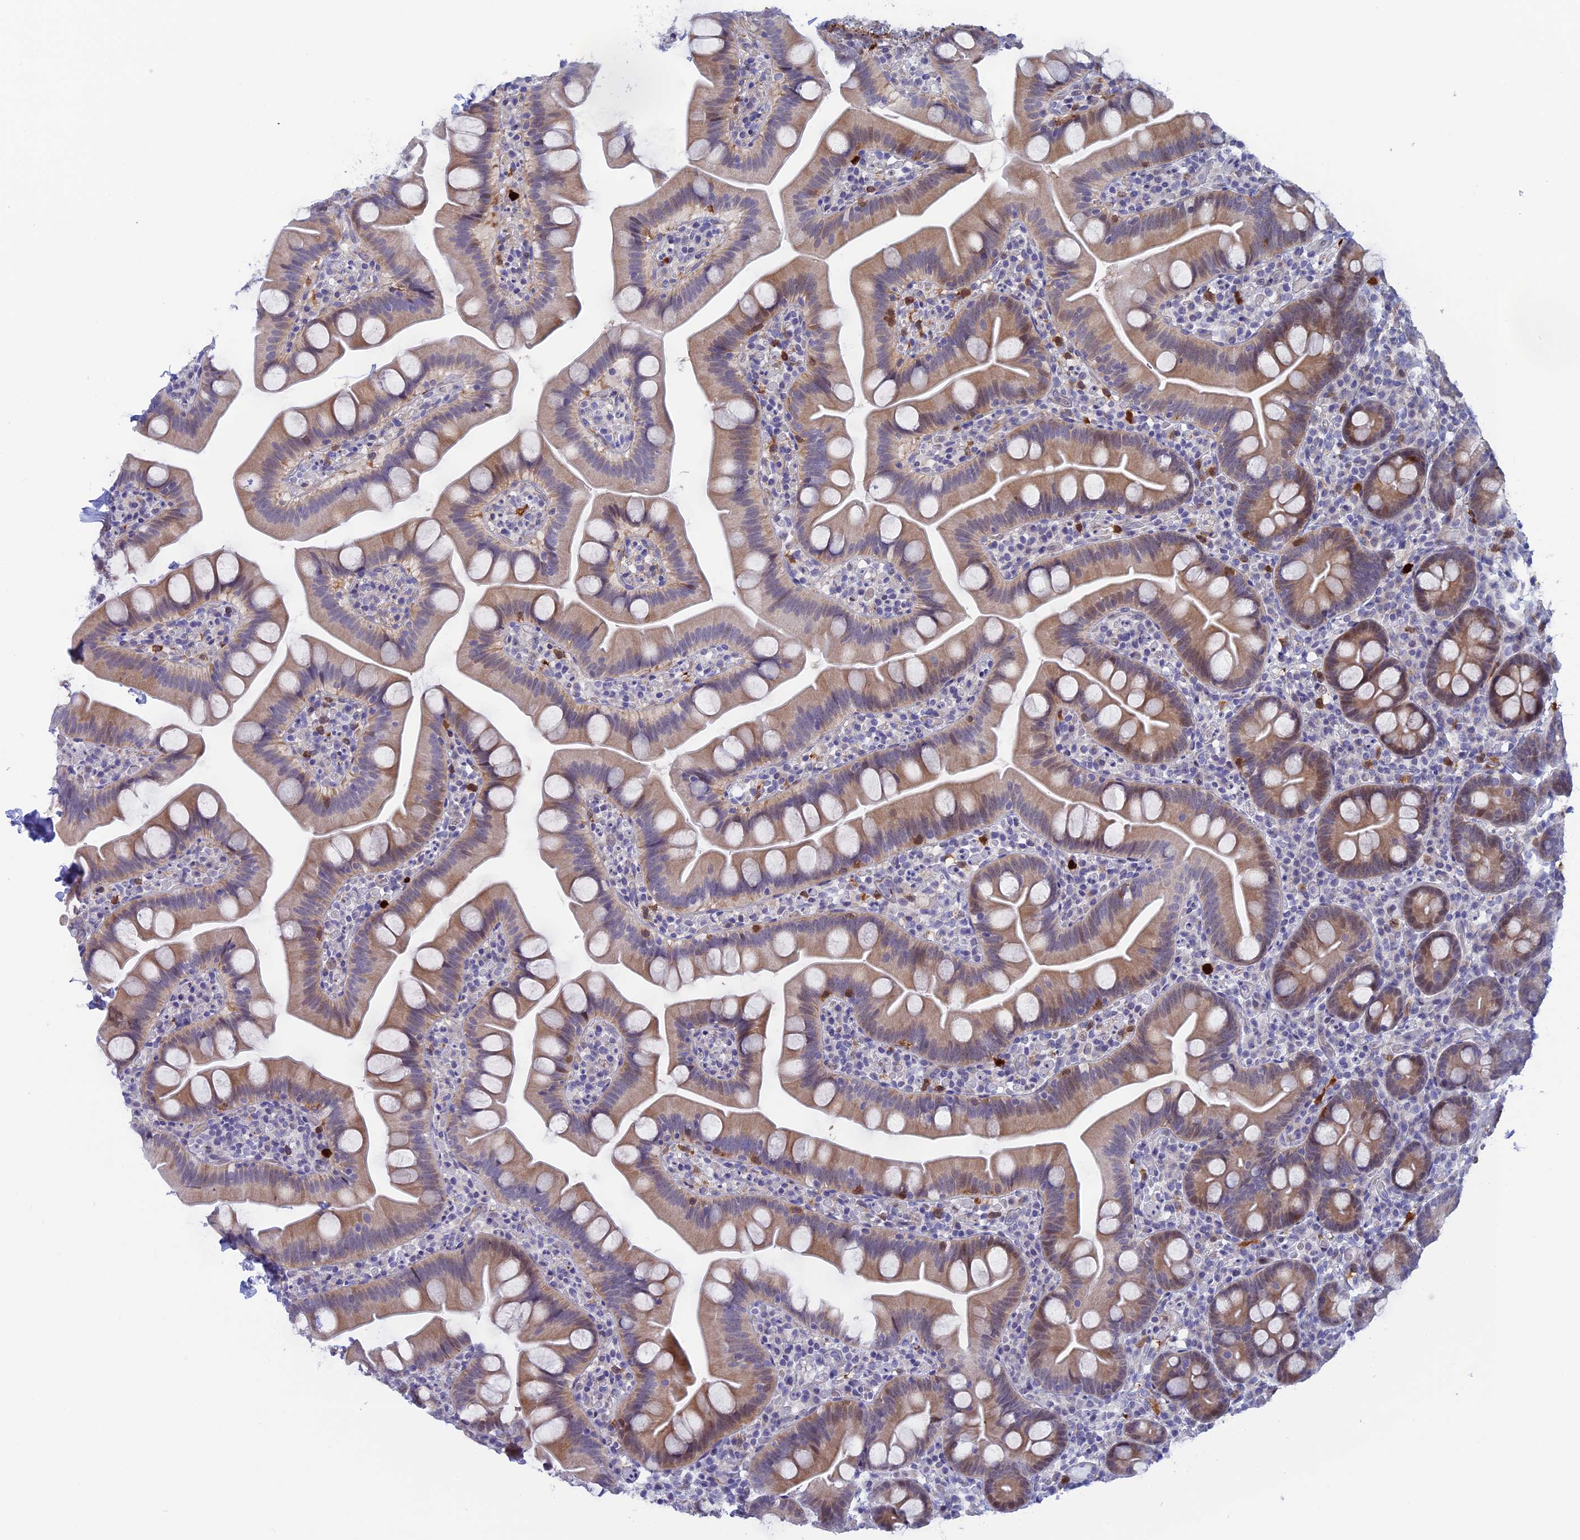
{"staining": {"intensity": "weak", "quantity": "25%-75%", "location": "cytoplasmic/membranous"}, "tissue": "small intestine", "cell_type": "Glandular cells", "image_type": "normal", "snomed": [{"axis": "morphology", "description": "Normal tissue, NOS"}, {"axis": "topography", "description": "Small intestine"}], "caption": "Protein staining shows weak cytoplasmic/membranous positivity in about 25%-75% of glandular cells in unremarkable small intestine.", "gene": "SLC26A1", "patient": {"sex": "female", "age": 68}}